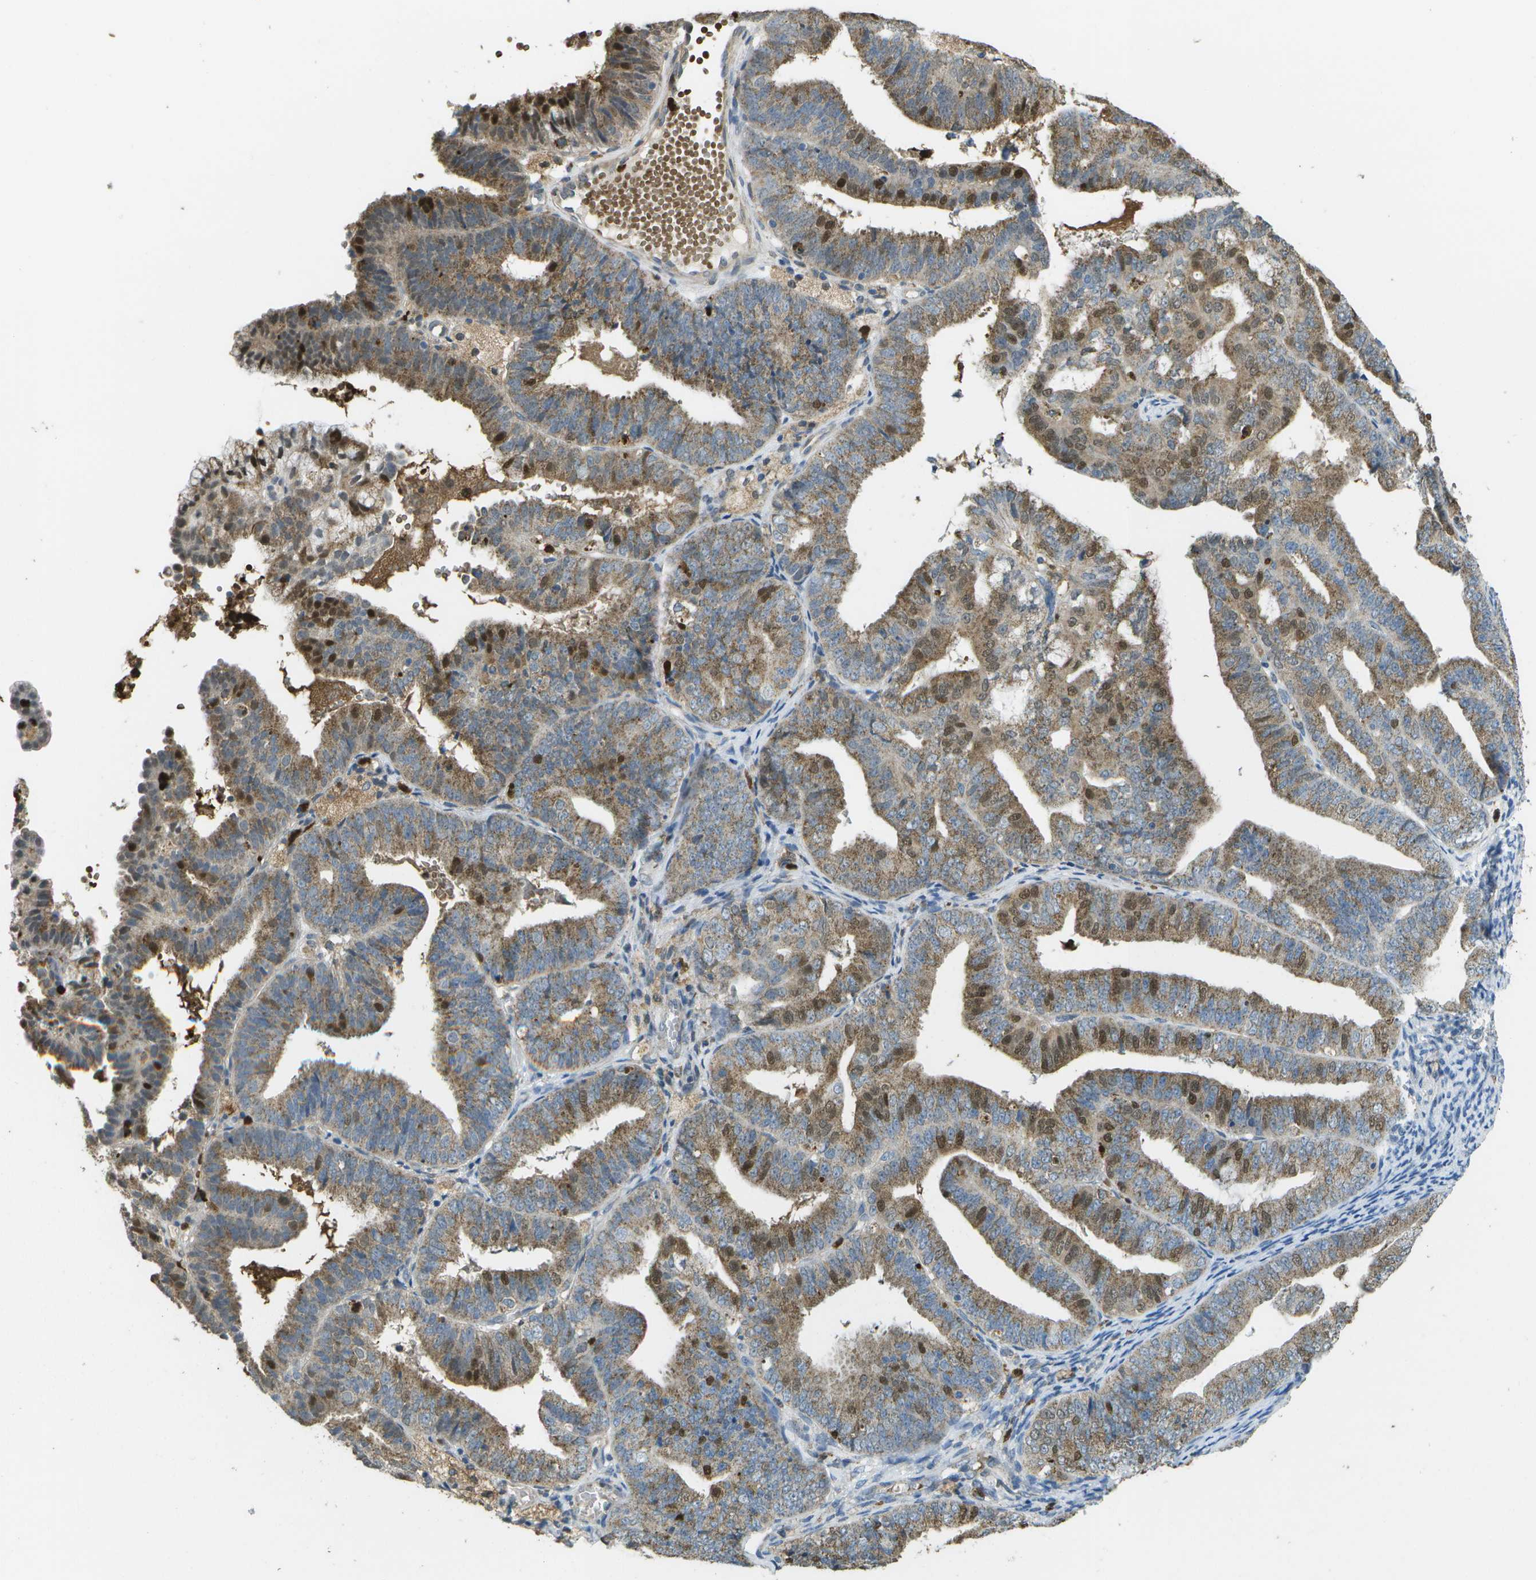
{"staining": {"intensity": "moderate", "quantity": ">75%", "location": "cytoplasmic/membranous"}, "tissue": "endometrial cancer", "cell_type": "Tumor cells", "image_type": "cancer", "snomed": [{"axis": "morphology", "description": "Adenocarcinoma, NOS"}, {"axis": "topography", "description": "Endometrium"}], "caption": "Protein analysis of adenocarcinoma (endometrial) tissue shows moderate cytoplasmic/membranous positivity in approximately >75% of tumor cells. The protein of interest is stained brown, and the nuclei are stained in blue (DAB IHC with brightfield microscopy, high magnification).", "gene": "CACHD1", "patient": {"sex": "female", "age": 63}}